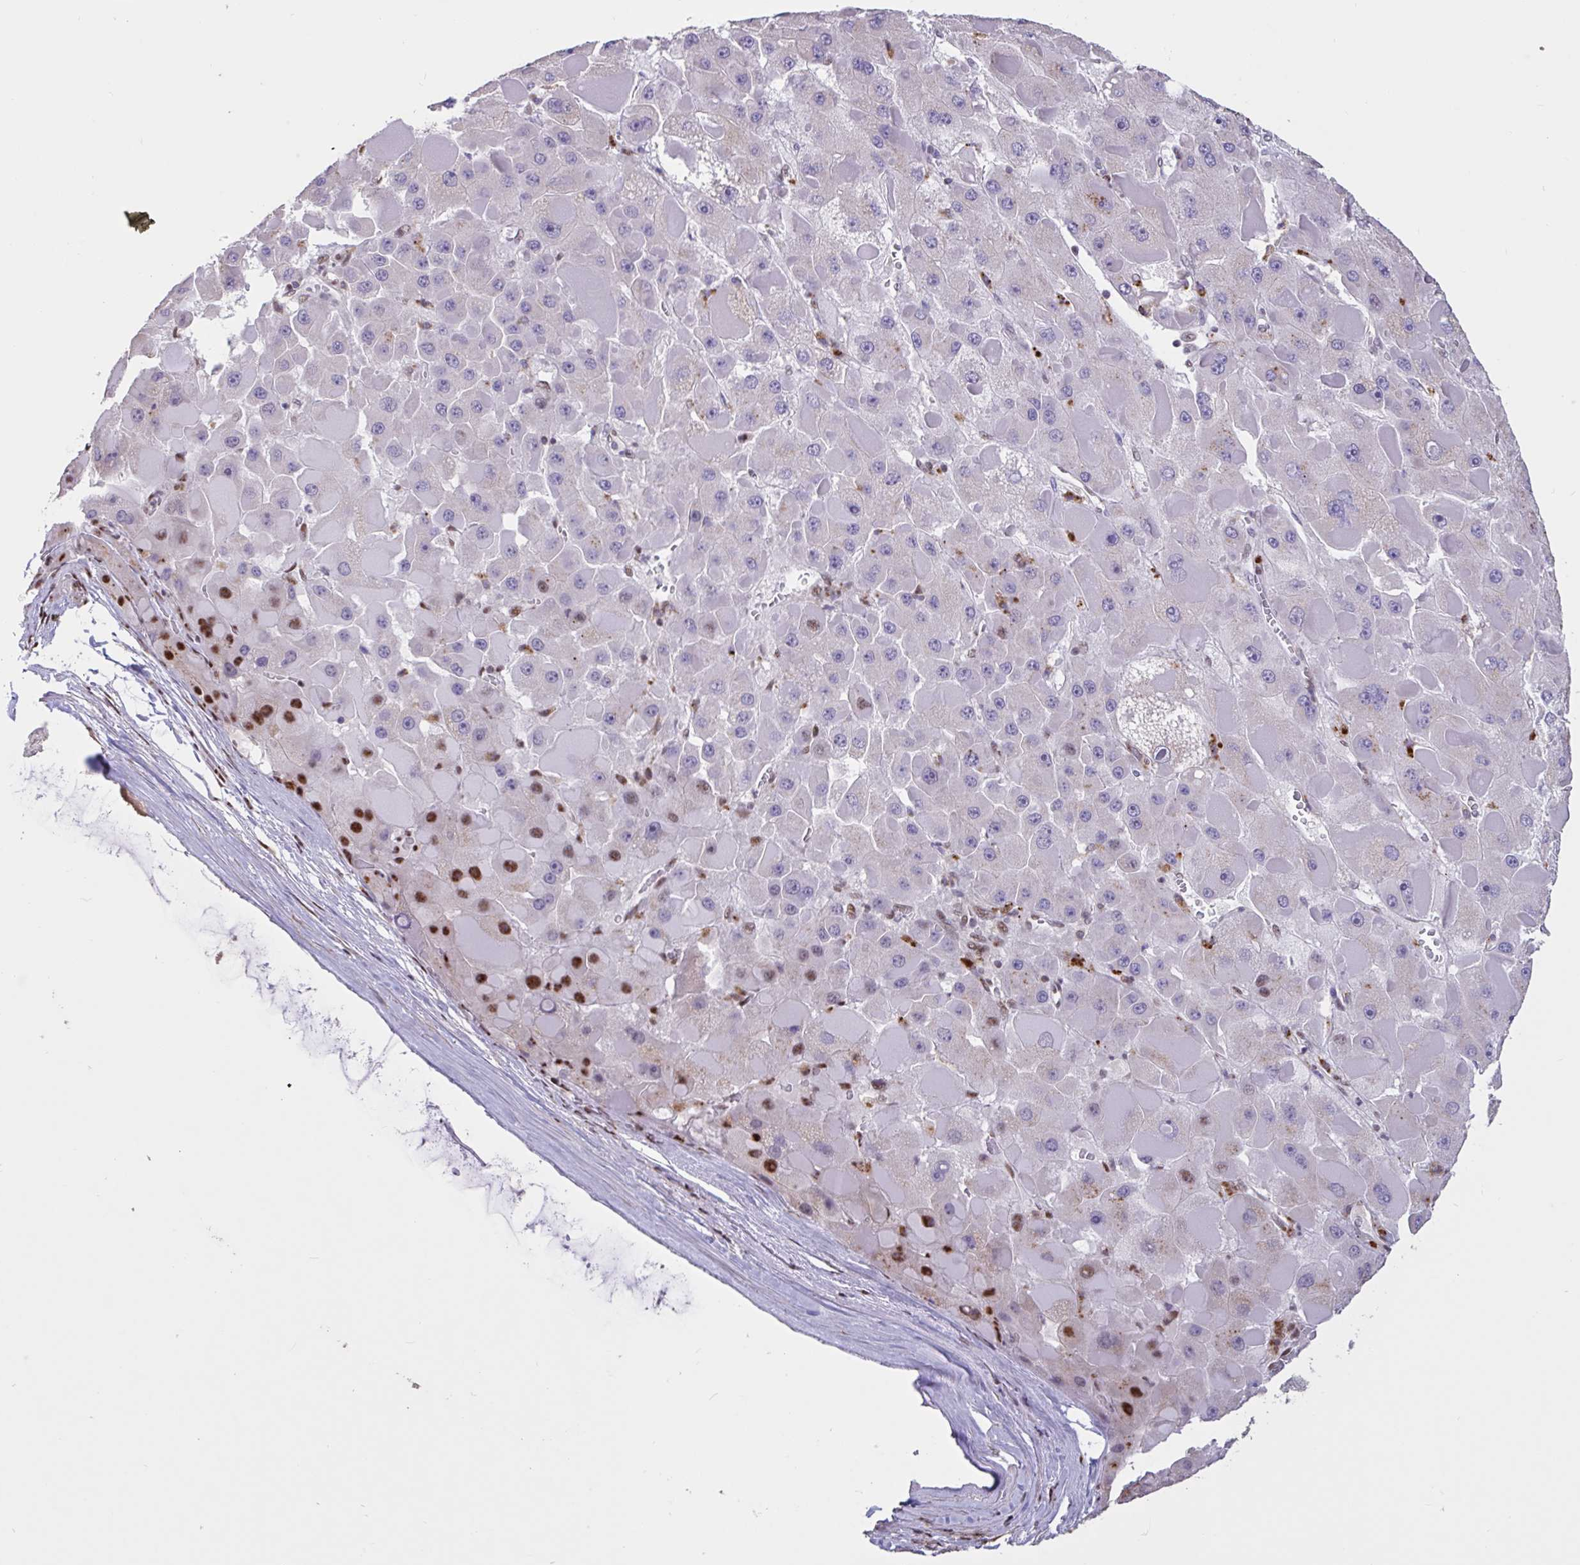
{"staining": {"intensity": "strong", "quantity": "<25%", "location": "nuclear"}, "tissue": "liver cancer", "cell_type": "Tumor cells", "image_type": "cancer", "snomed": [{"axis": "morphology", "description": "Carcinoma, Hepatocellular, NOS"}, {"axis": "topography", "description": "Liver"}], "caption": "Hepatocellular carcinoma (liver) stained with DAB immunohistochemistry (IHC) shows medium levels of strong nuclear positivity in about <25% of tumor cells.", "gene": "DDX39A", "patient": {"sex": "female", "age": 73}}